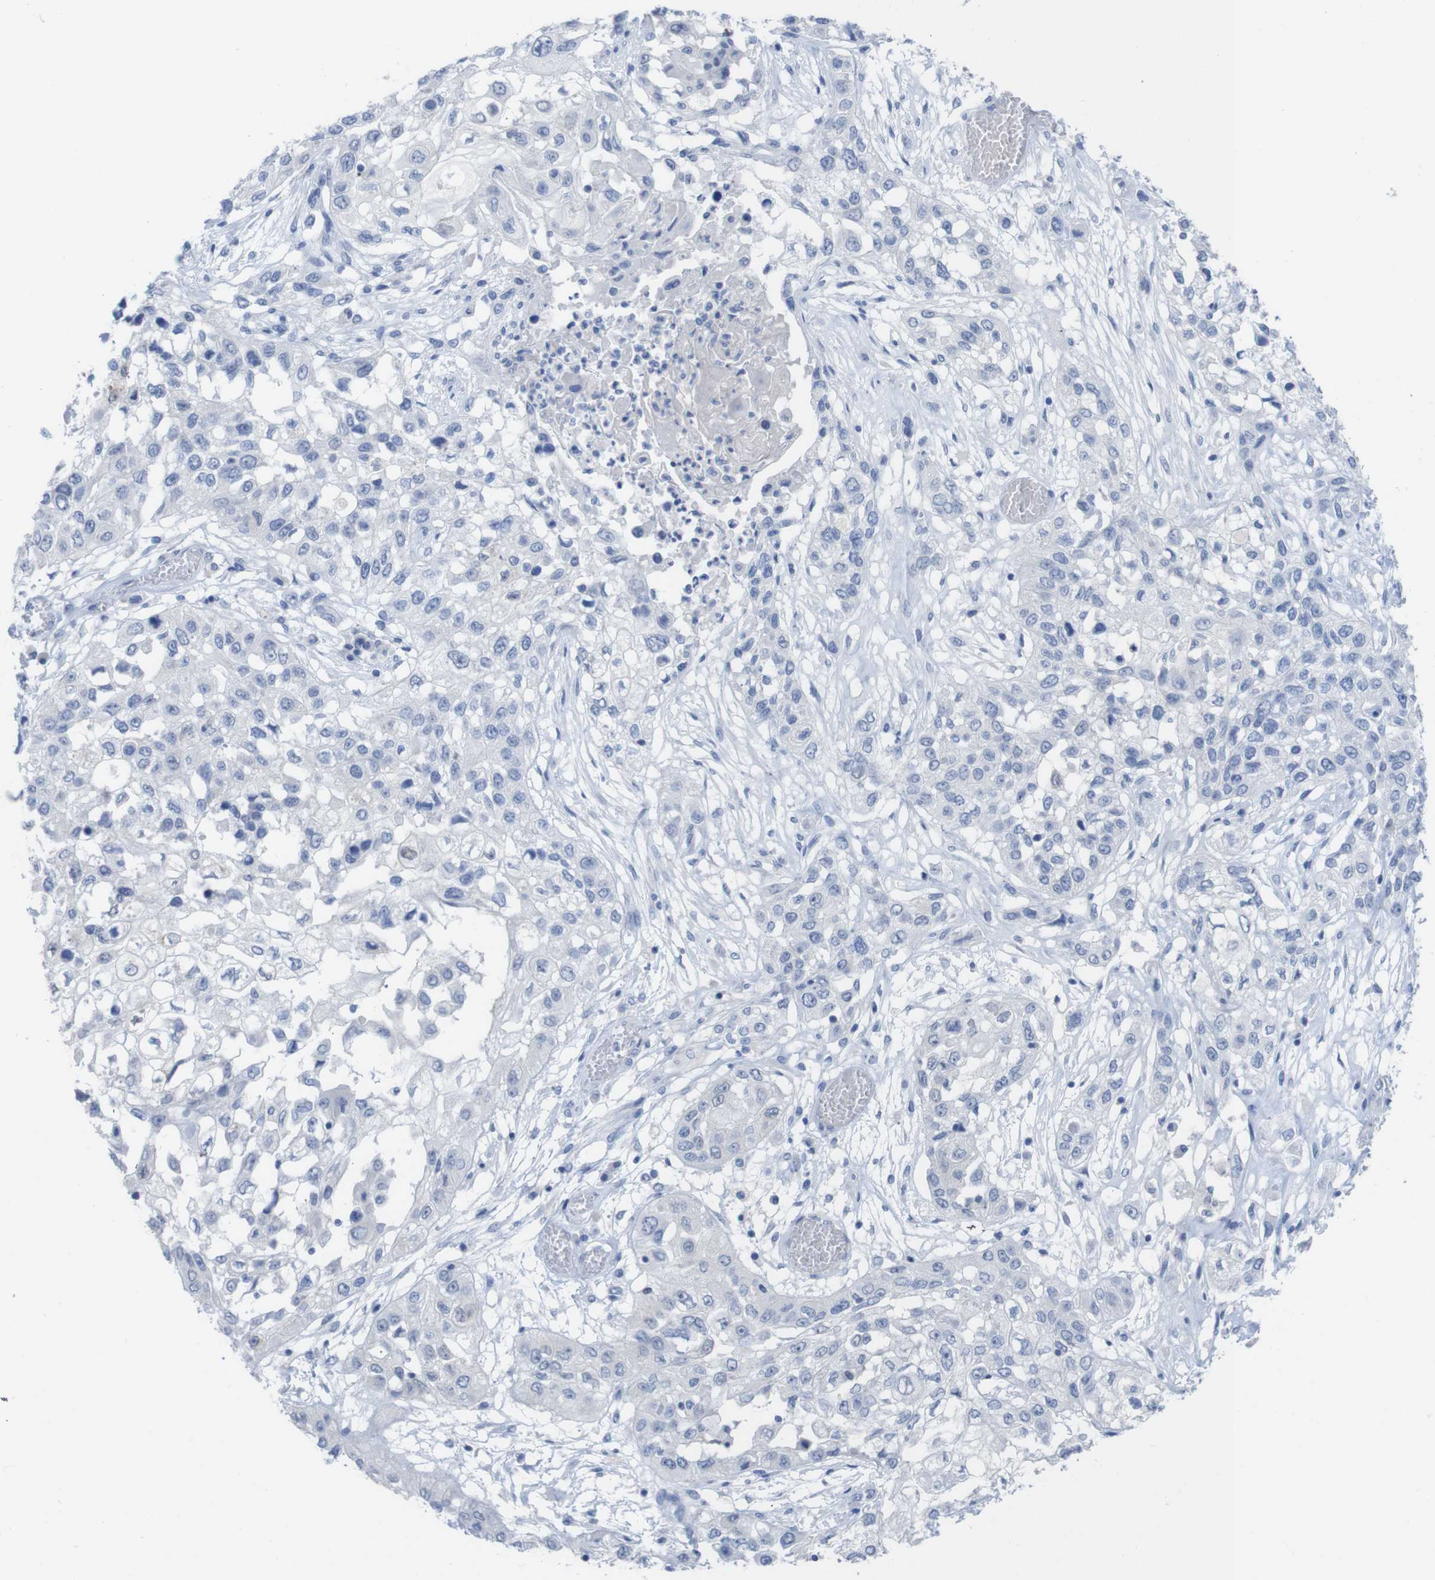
{"staining": {"intensity": "negative", "quantity": "none", "location": "none"}, "tissue": "lung cancer", "cell_type": "Tumor cells", "image_type": "cancer", "snomed": [{"axis": "morphology", "description": "Squamous cell carcinoma, NOS"}, {"axis": "topography", "description": "Lung"}], "caption": "Immunohistochemical staining of lung squamous cell carcinoma displays no significant expression in tumor cells. (Immunohistochemistry (ihc), brightfield microscopy, high magnification).", "gene": "PNMA1", "patient": {"sex": "male", "age": 71}}